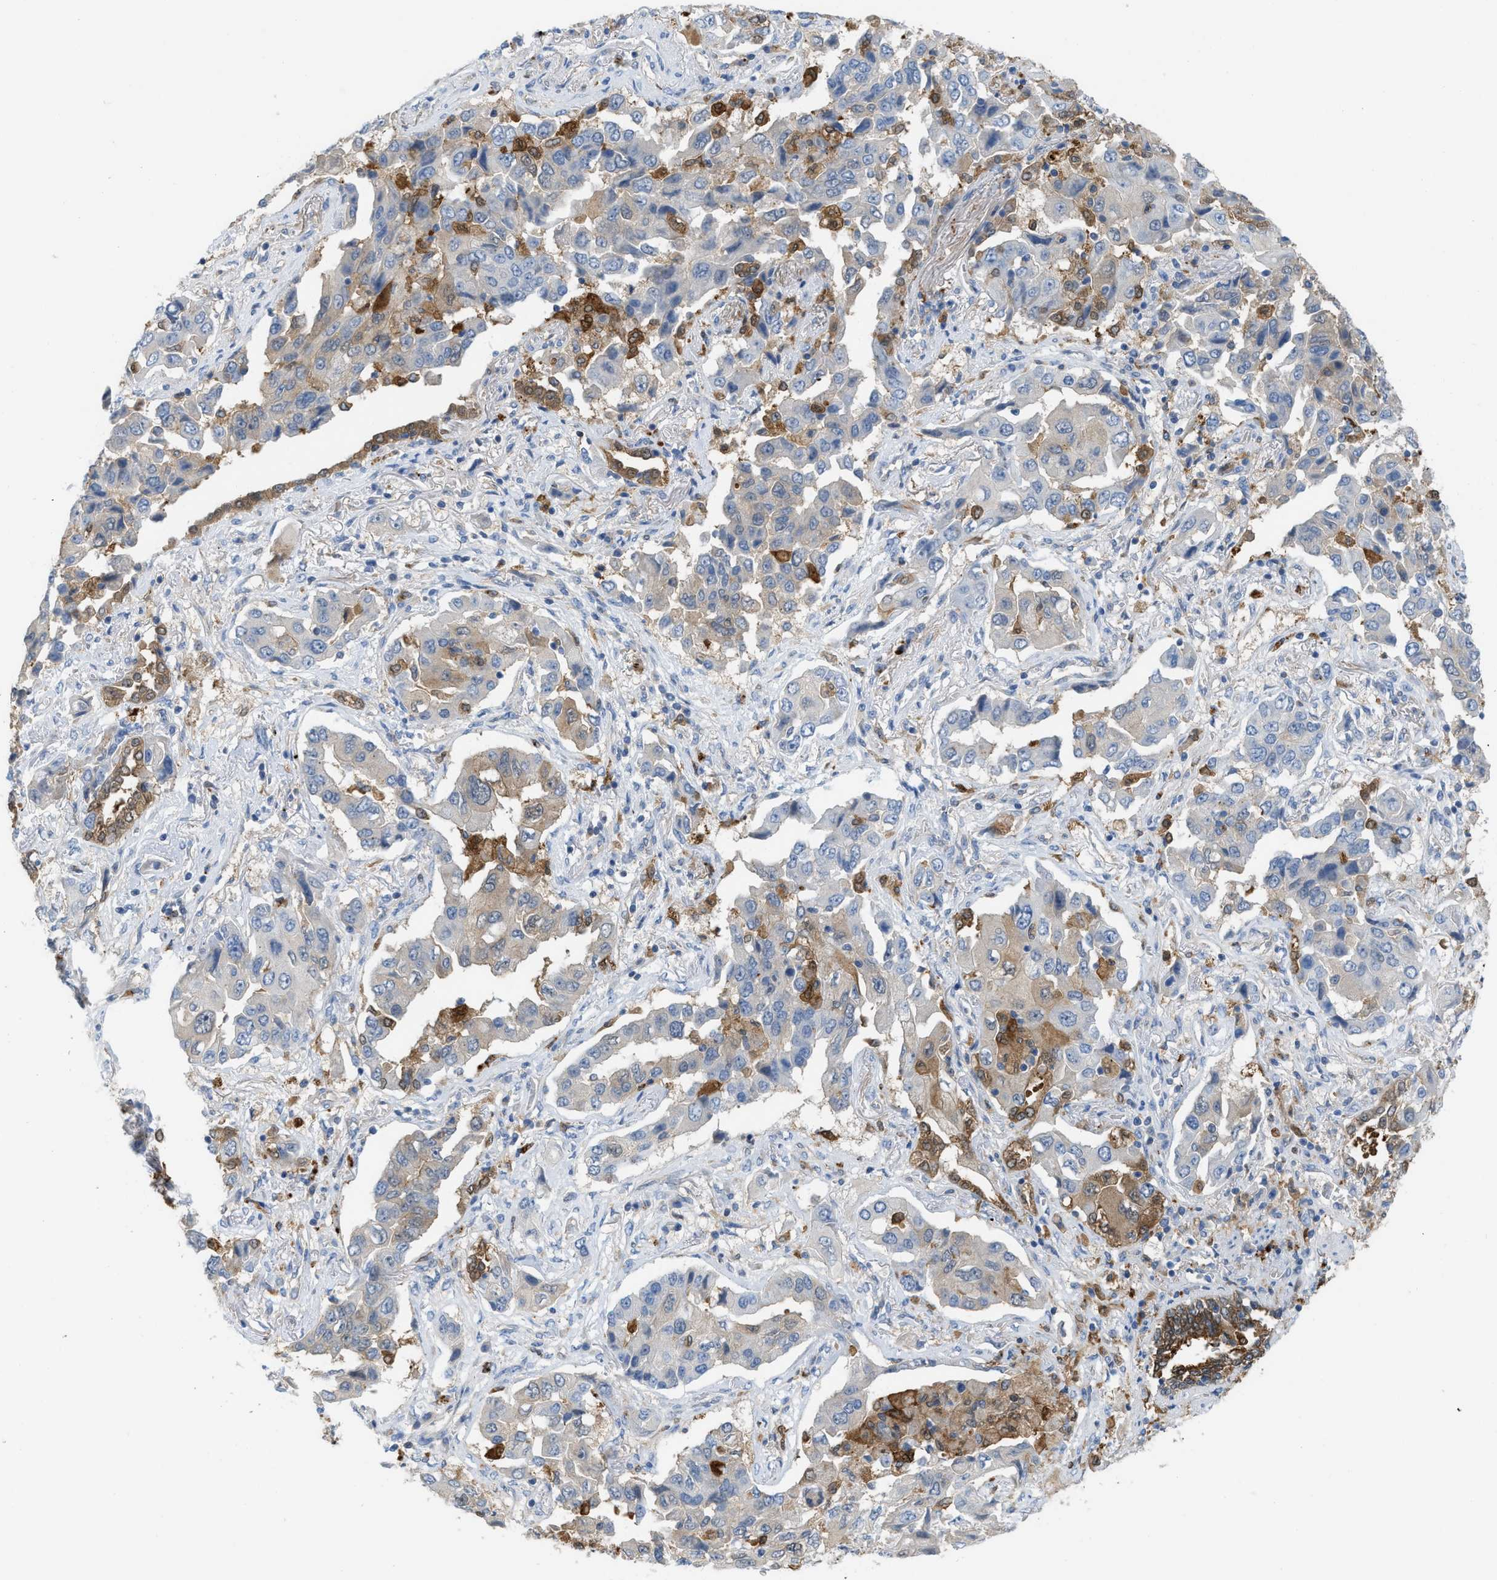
{"staining": {"intensity": "weak", "quantity": "25%-75%", "location": "cytoplasmic/membranous"}, "tissue": "lung cancer", "cell_type": "Tumor cells", "image_type": "cancer", "snomed": [{"axis": "morphology", "description": "Adenocarcinoma, NOS"}, {"axis": "topography", "description": "Lung"}], "caption": "Immunohistochemistry of human lung cancer (adenocarcinoma) displays low levels of weak cytoplasmic/membranous staining in about 25%-75% of tumor cells. Using DAB (3,3'-diaminobenzidine) (brown) and hematoxylin (blue) stains, captured at high magnification using brightfield microscopy.", "gene": "CSTB", "patient": {"sex": "female", "age": 65}}